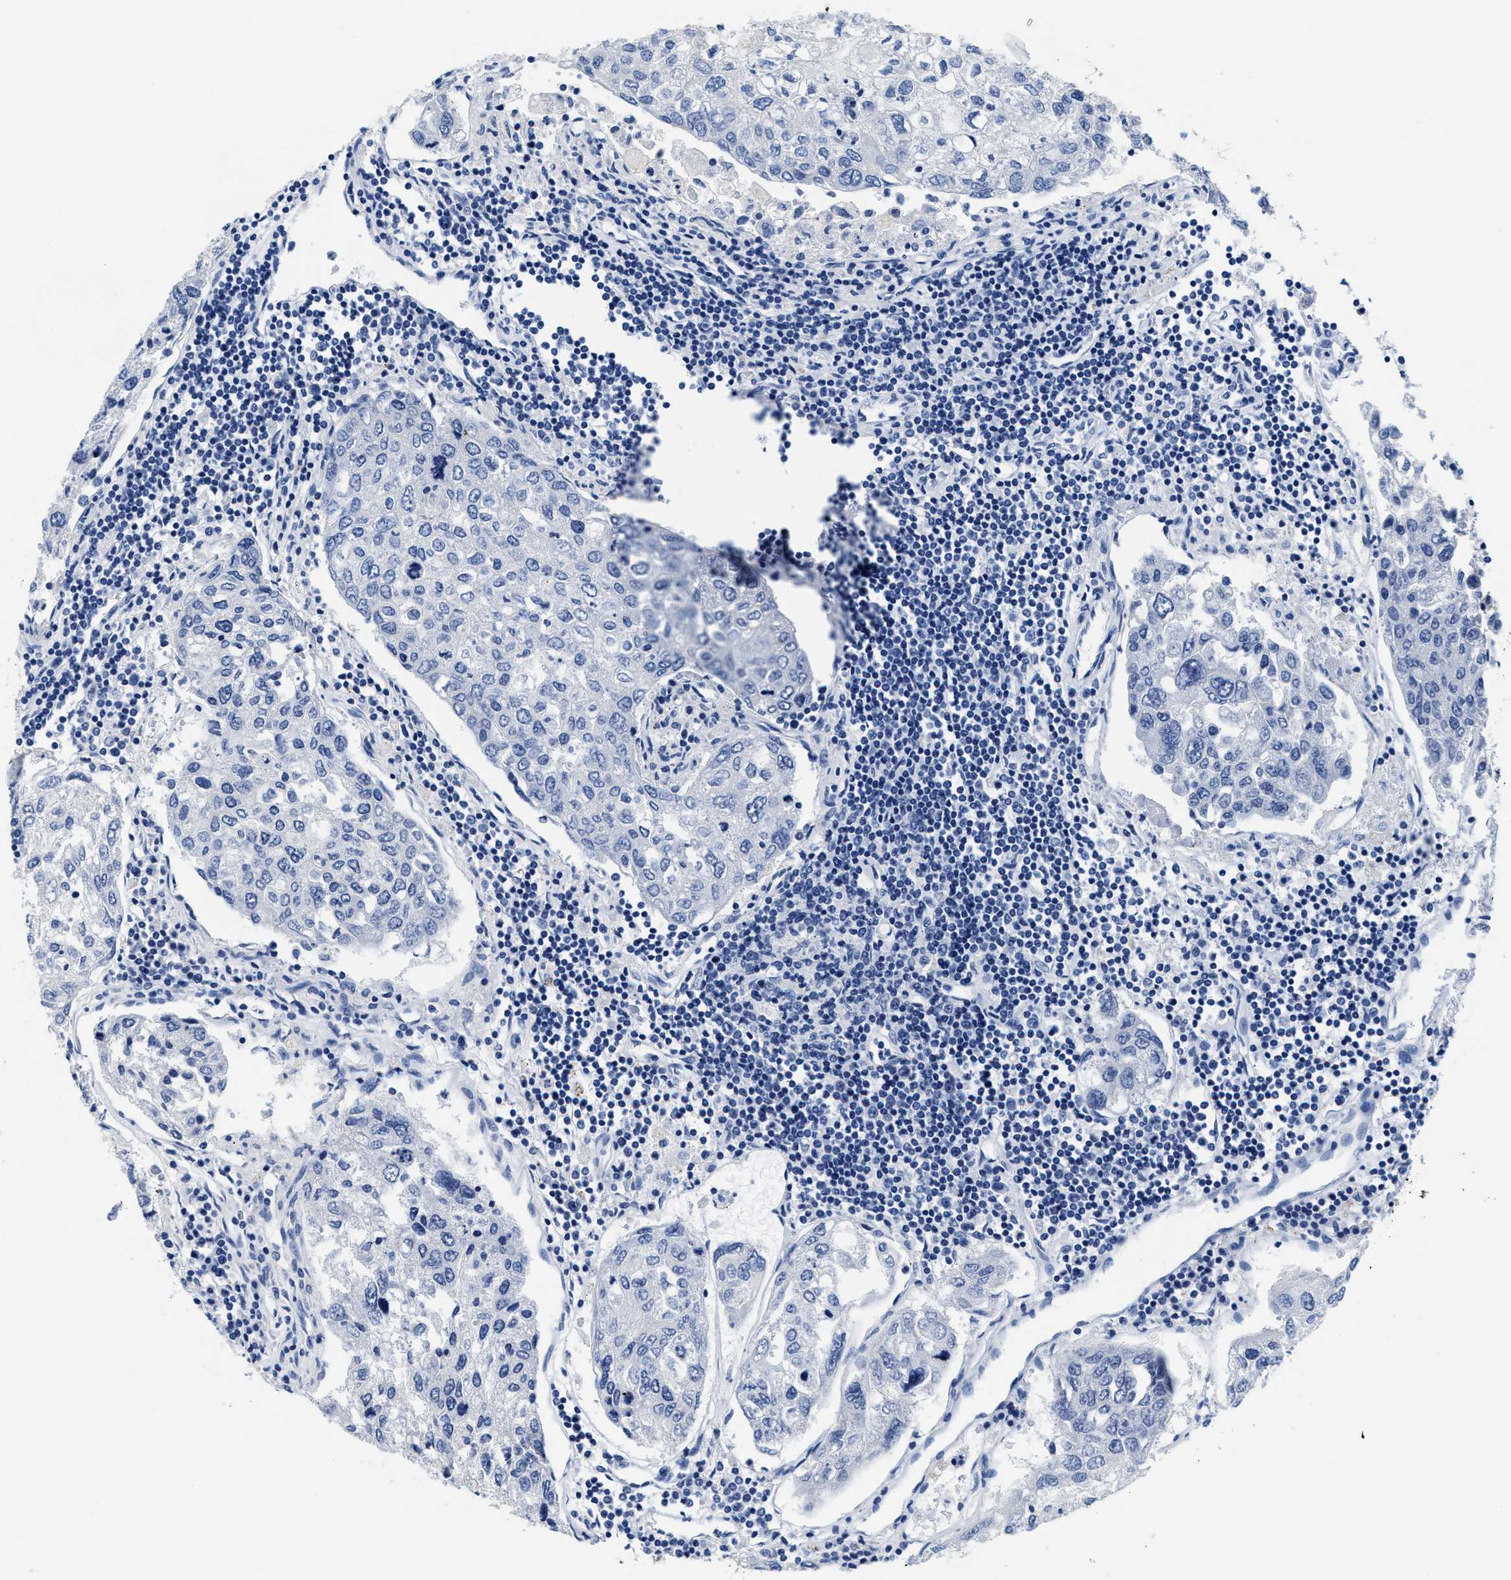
{"staining": {"intensity": "negative", "quantity": "none", "location": "none"}, "tissue": "urothelial cancer", "cell_type": "Tumor cells", "image_type": "cancer", "snomed": [{"axis": "morphology", "description": "Urothelial carcinoma, High grade"}, {"axis": "topography", "description": "Lymph node"}, {"axis": "topography", "description": "Urinary bladder"}], "caption": "Photomicrograph shows no protein staining in tumor cells of high-grade urothelial carcinoma tissue.", "gene": "TTC3", "patient": {"sex": "male", "age": 51}}